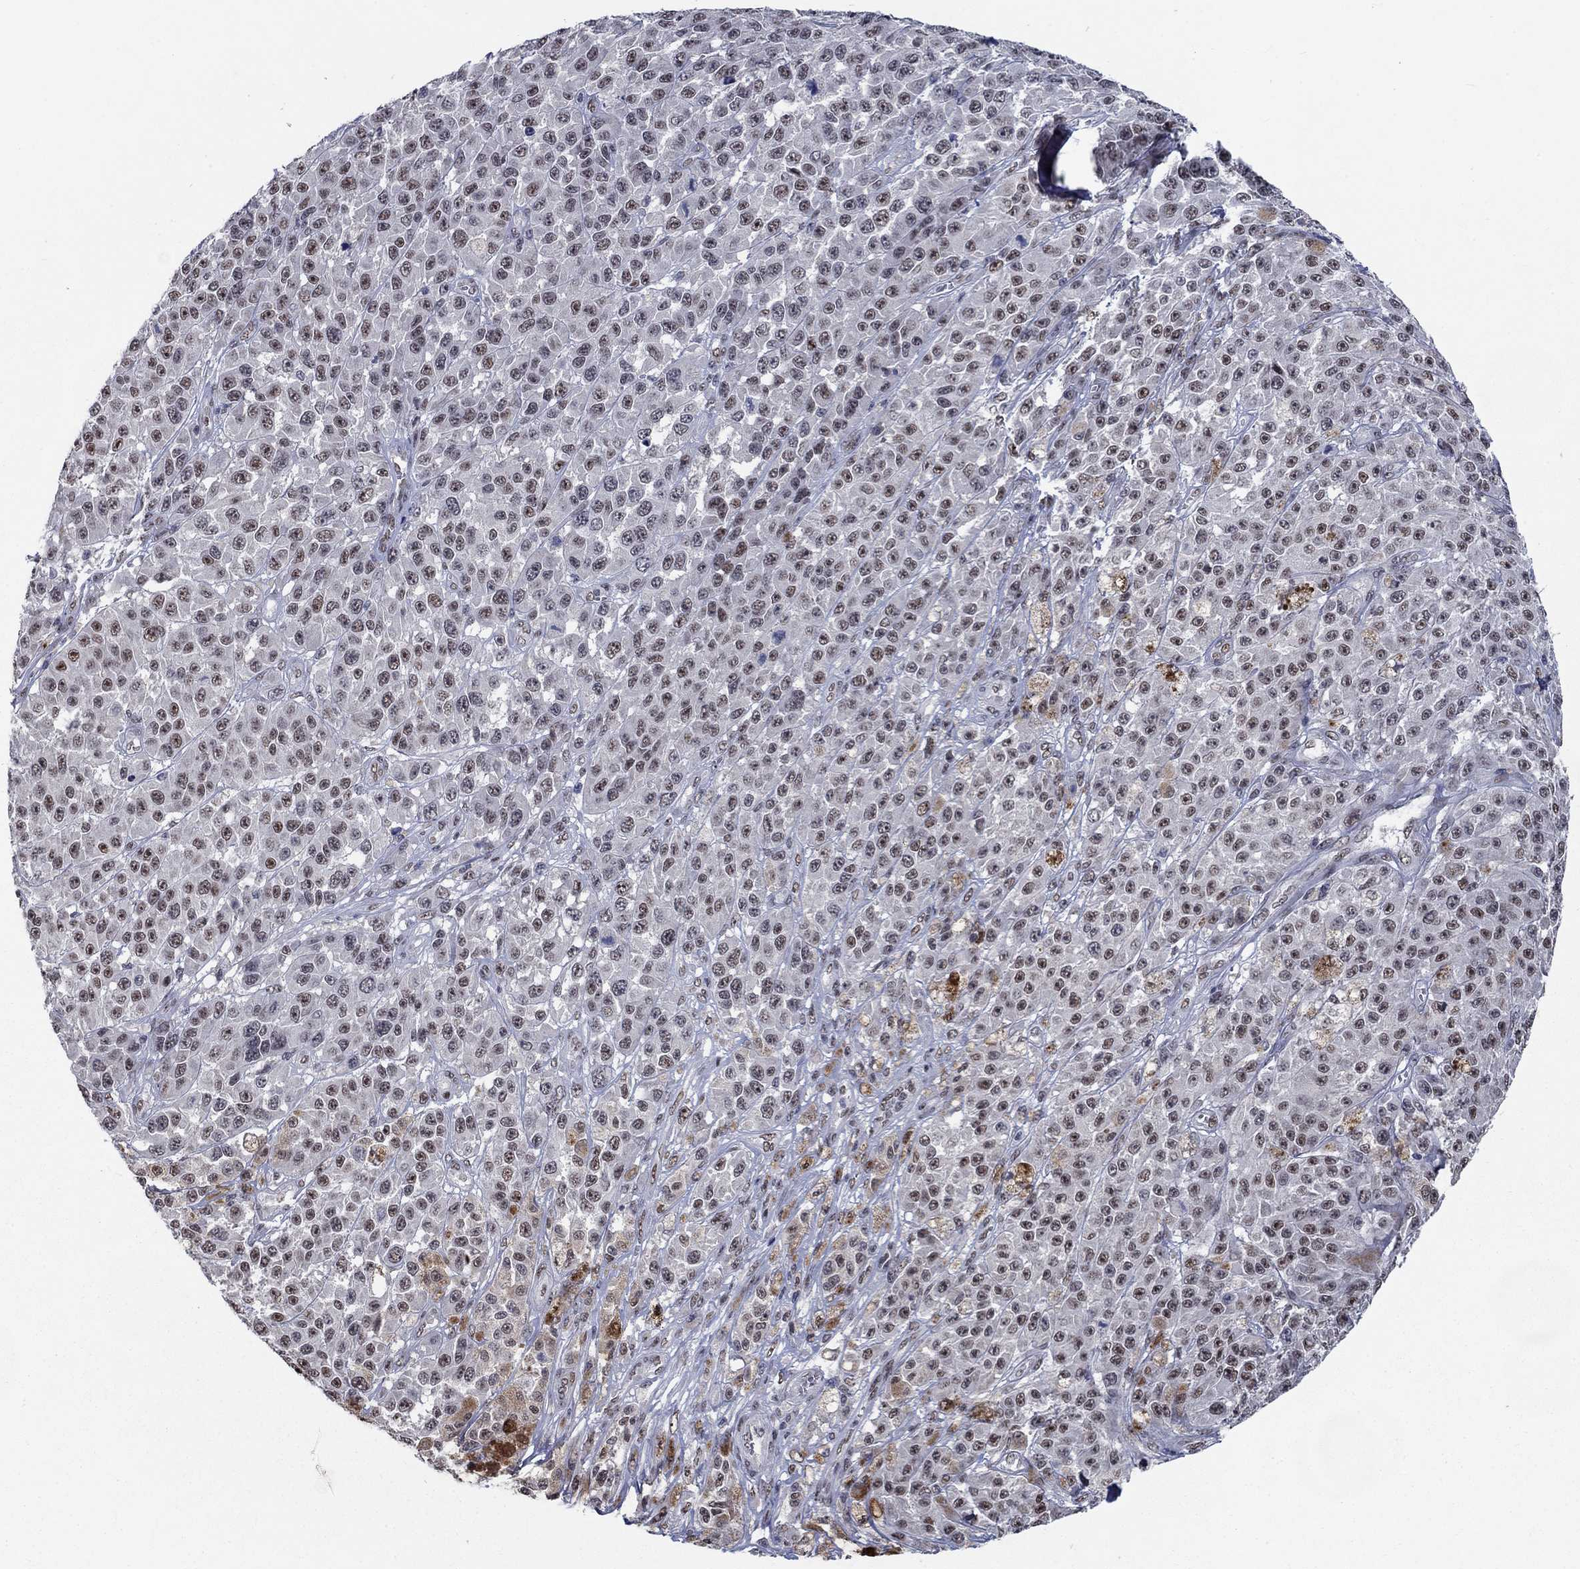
{"staining": {"intensity": "strong", "quantity": "<25%", "location": "nuclear"}, "tissue": "melanoma", "cell_type": "Tumor cells", "image_type": "cancer", "snomed": [{"axis": "morphology", "description": "Malignant melanoma, NOS"}, {"axis": "topography", "description": "Skin"}], "caption": "Immunohistochemistry histopathology image of neoplastic tissue: human malignant melanoma stained using immunohistochemistry displays medium levels of strong protein expression localized specifically in the nuclear of tumor cells, appearing as a nuclear brown color.", "gene": "HTN1", "patient": {"sex": "female", "age": 58}}